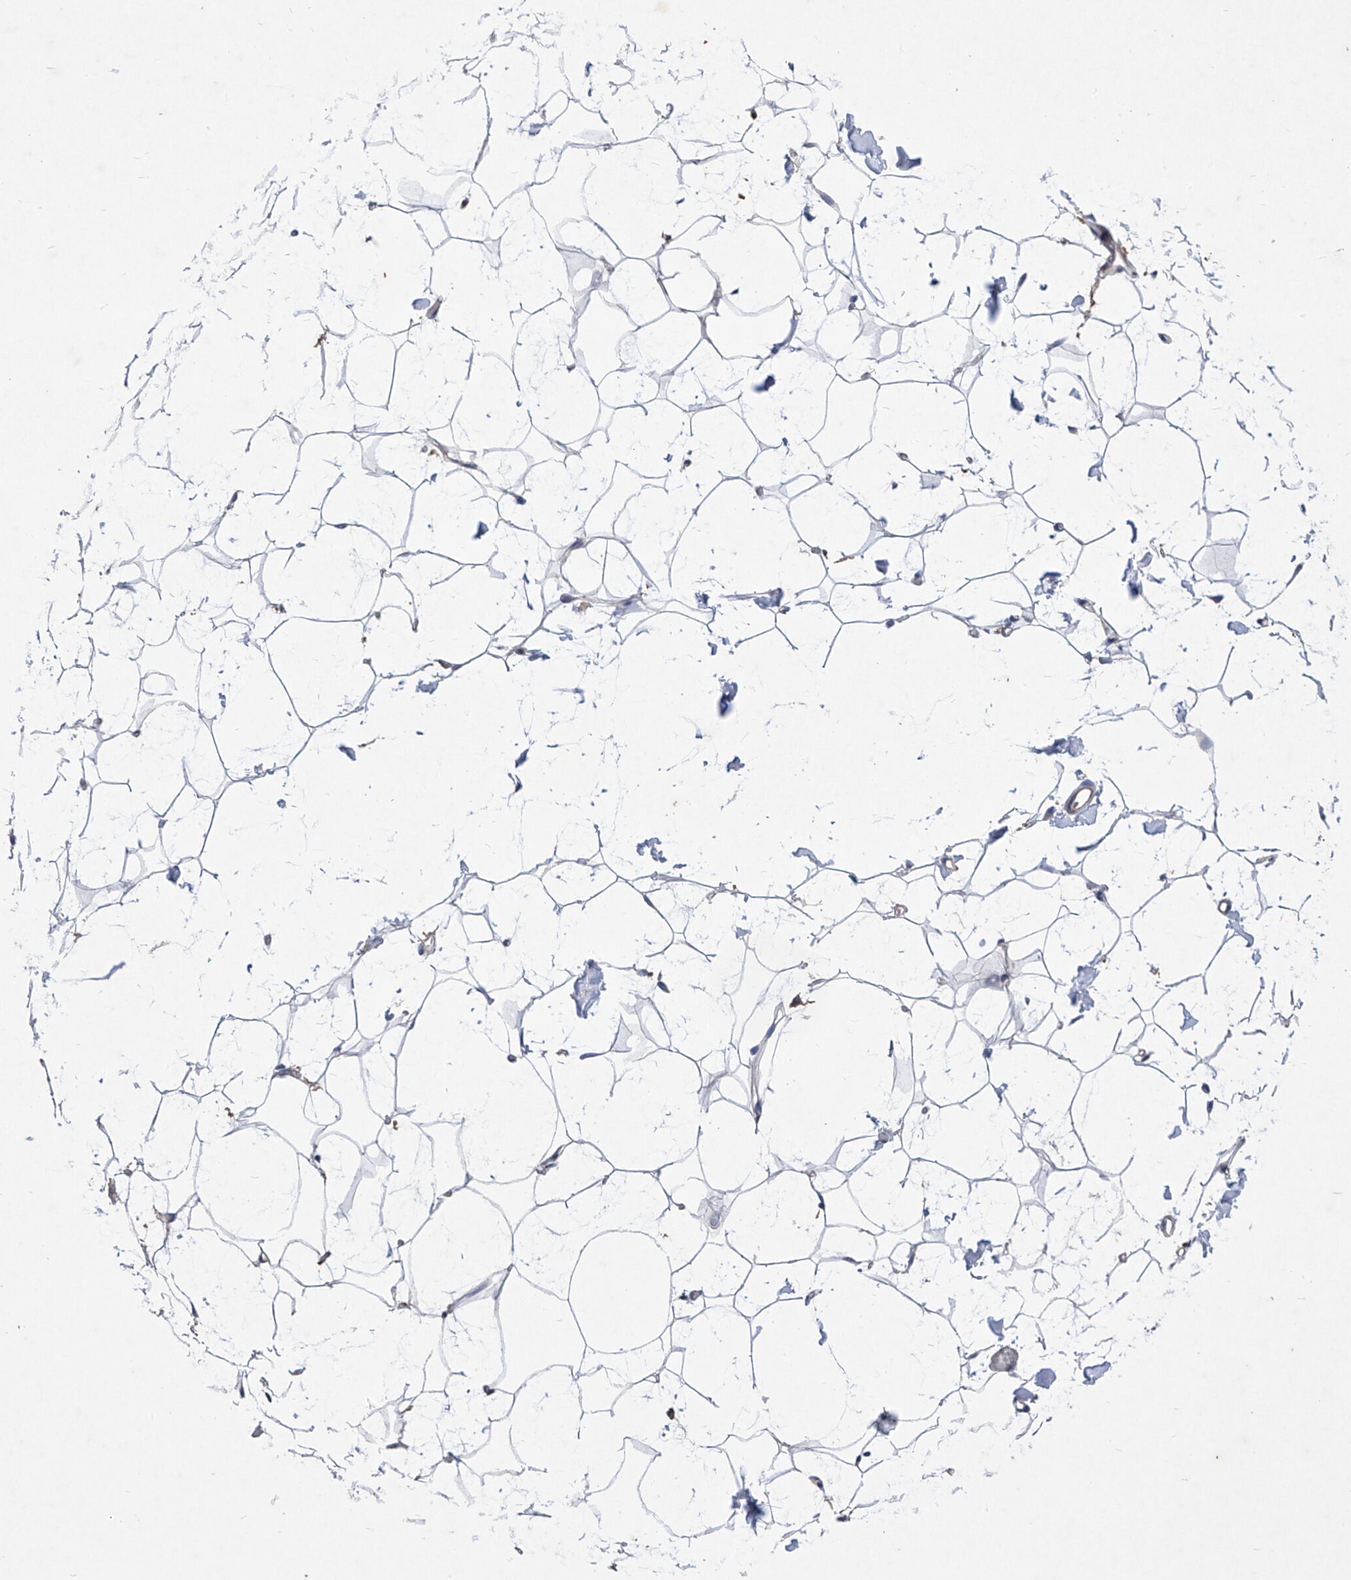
{"staining": {"intensity": "negative", "quantity": "none", "location": "none"}, "tissue": "adipose tissue", "cell_type": "Adipocytes", "image_type": "normal", "snomed": [{"axis": "morphology", "description": "Normal tissue, NOS"}, {"axis": "topography", "description": "Breast"}], "caption": "DAB immunohistochemical staining of benign human adipose tissue reveals no significant positivity in adipocytes.", "gene": "KIFC2", "patient": {"sex": "female", "age": 23}}